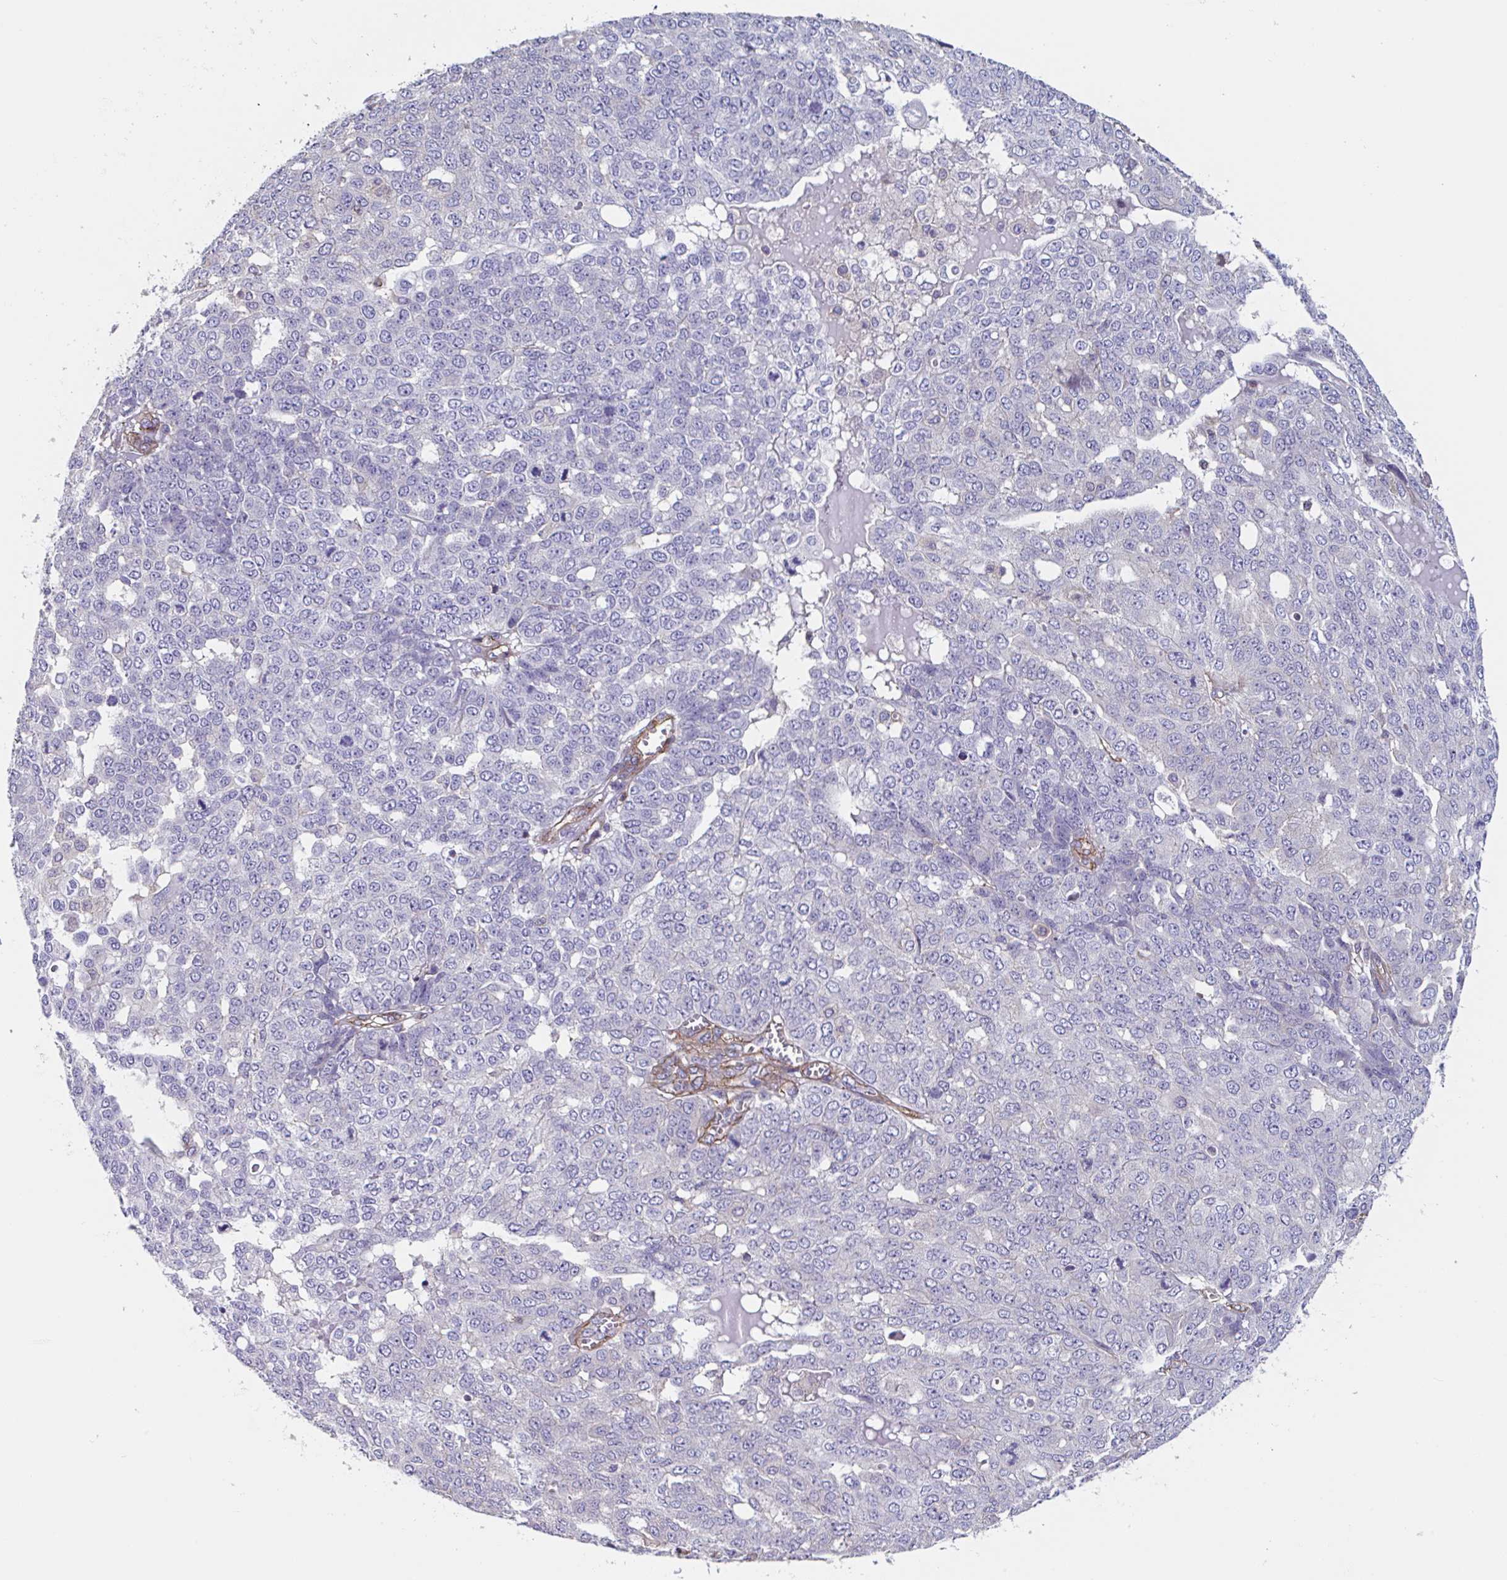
{"staining": {"intensity": "negative", "quantity": "none", "location": "none"}, "tissue": "ovarian cancer", "cell_type": "Tumor cells", "image_type": "cancer", "snomed": [{"axis": "morphology", "description": "Cystadenocarcinoma, serous, NOS"}, {"axis": "topography", "description": "Soft tissue"}, {"axis": "topography", "description": "Ovary"}], "caption": "Image shows no protein expression in tumor cells of ovarian serous cystadenocarcinoma tissue. The staining was performed using DAB to visualize the protein expression in brown, while the nuclei were stained in blue with hematoxylin (Magnification: 20x).", "gene": "SHISA7", "patient": {"sex": "female", "age": 57}}